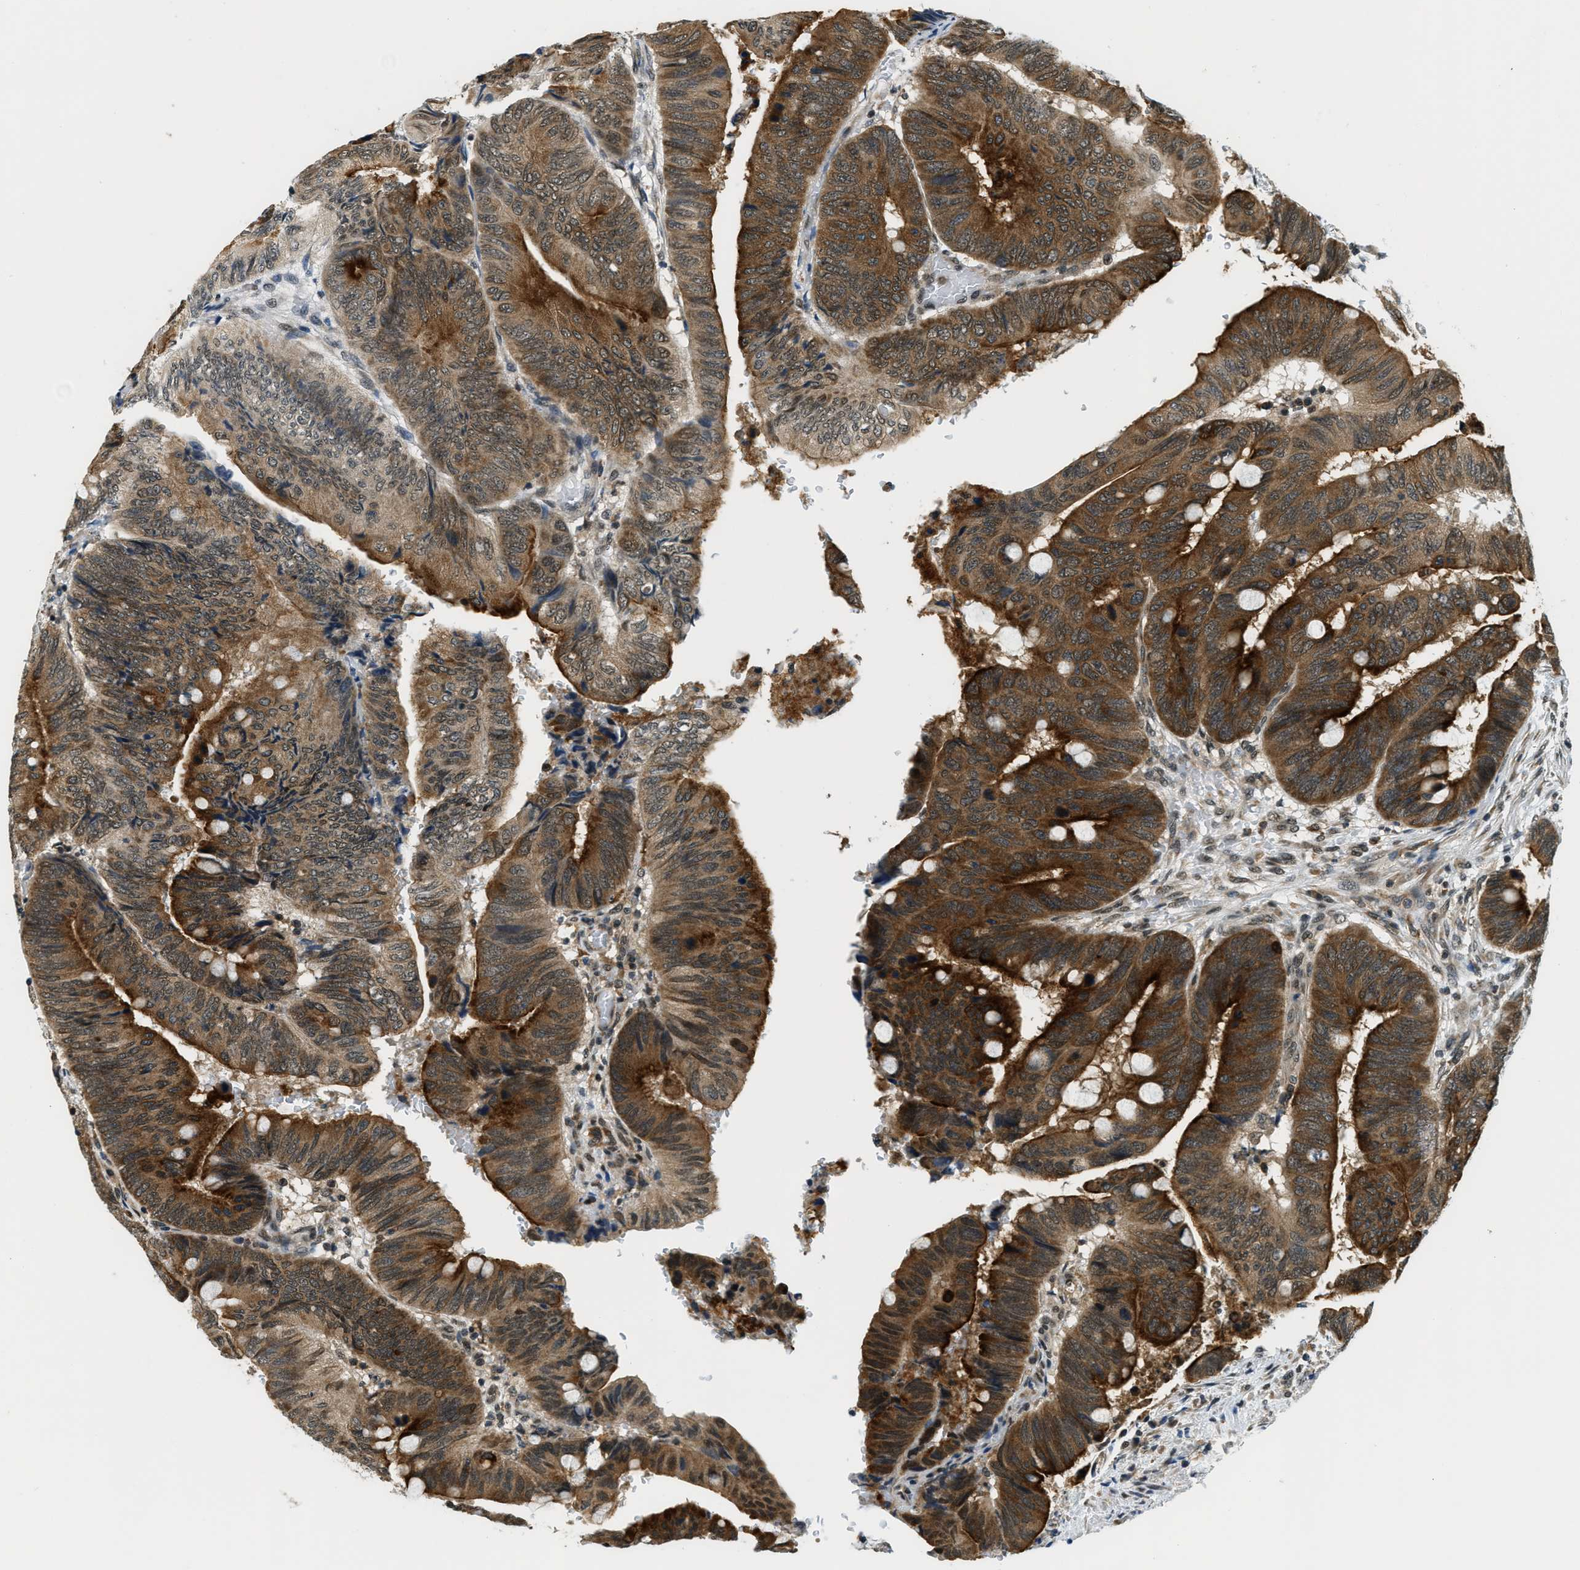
{"staining": {"intensity": "strong", "quantity": ">75%", "location": "cytoplasmic/membranous"}, "tissue": "colorectal cancer", "cell_type": "Tumor cells", "image_type": "cancer", "snomed": [{"axis": "morphology", "description": "Normal tissue, NOS"}, {"axis": "morphology", "description": "Adenocarcinoma, NOS"}, {"axis": "topography", "description": "Rectum"}, {"axis": "topography", "description": "Peripheral nerve tissue"}], "caption": "Colorectal adenocarcinoma tissue displays strong cytoplasmic/membranous expression in about >75% of tumor cells", "gene": "RAB11FIP1", "patient": {"sex": "male", "age": 92}}